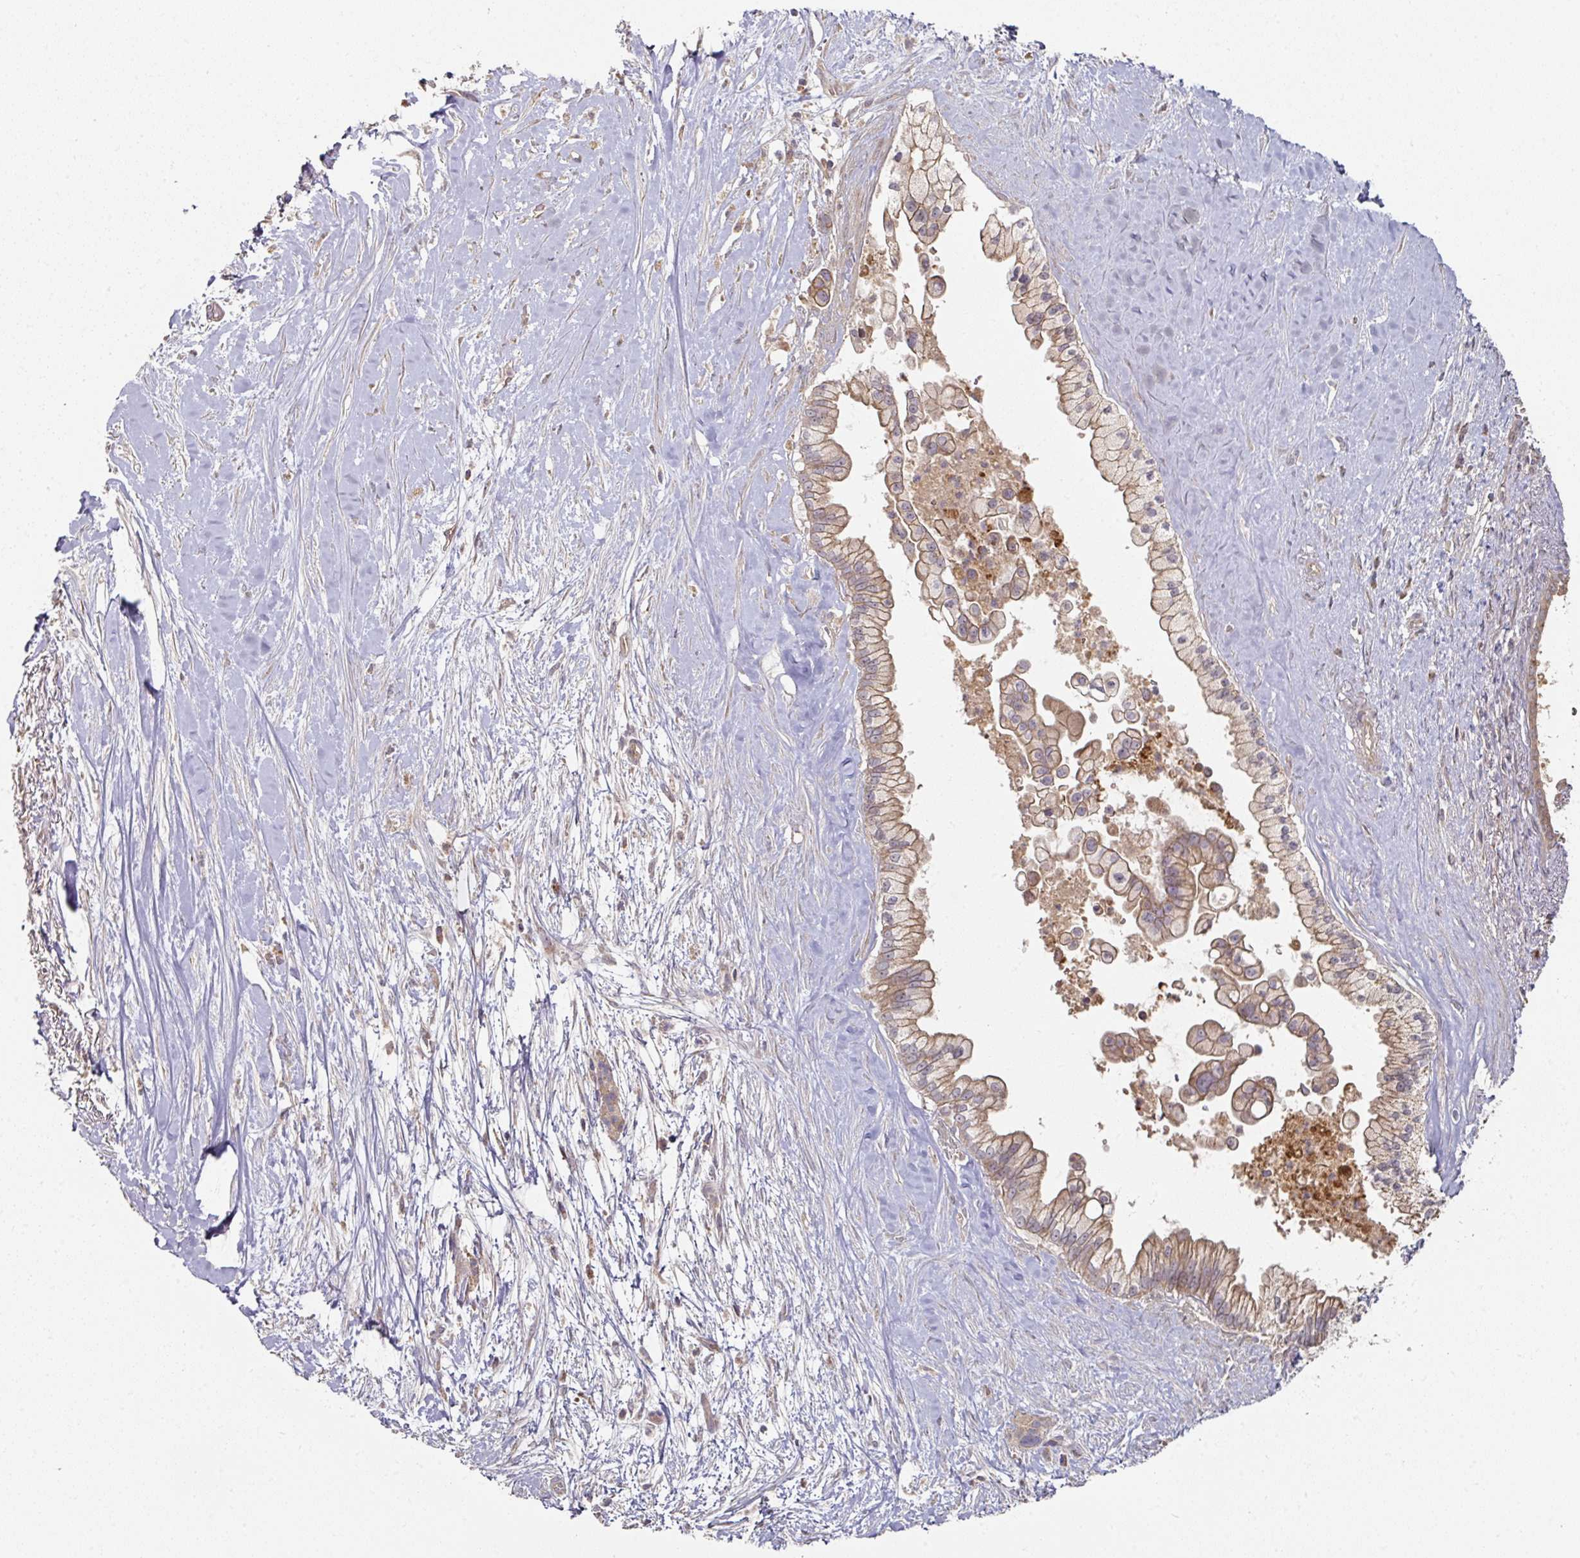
{"staining": {"intensity": "moderate", "quantity": ">75%", "location": "cytoplasmic/membranous"}, "tissue": "pancreatic cancer", "cell_type": "Tumor cells", "image_type": "cancer", "snomed": [{"axis": "morphology", "description": "Adenocarcinoma, NOS"}, {"axis": "topography", "description": "Pancreas"}], "caption": "DAB (3,3'-diaminobenzidine) immunohistochemical staining of human pancreatic cancer displays moderate cytoplasmic/membranous protein staining in approximately >75% of tumor cells.", "gene": "DNAJC7", "patient": {"sex": "female", "age": 69}}